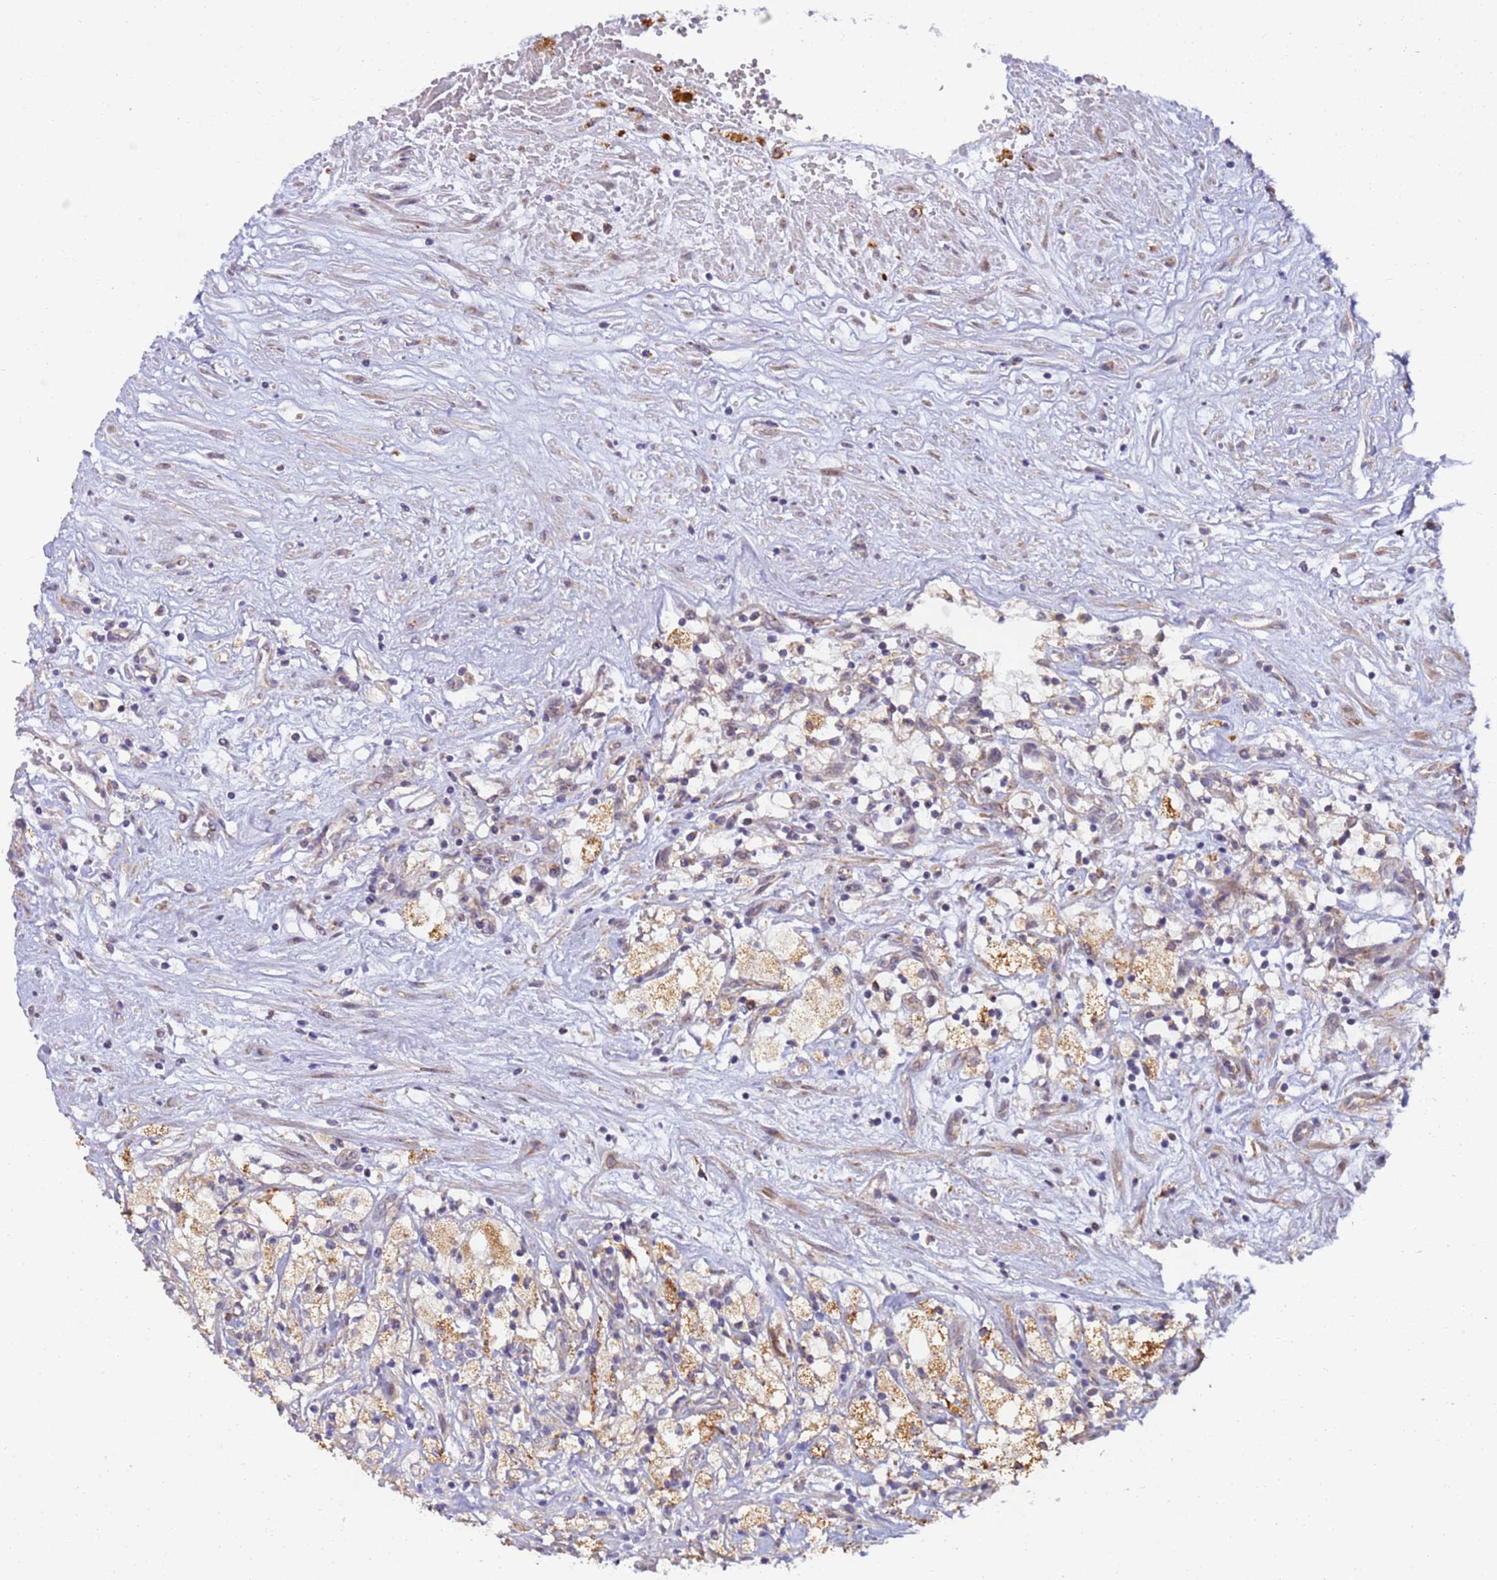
{"staining": {"intensity": "moderate", "quantity": "25%-75%", "location": "cytoplasmic/membranous"}, "tissue": "renal cancer", "cell_type": "Tumor cells", "image_type": "cancer", "snomed": [{"axis": "morphology", "description": "Adenocarcinoma, NOS"}, {"axis": "topography", "description": "Kidney"}], "caption": "Protein analysis of renal cancer tissue exhibits moderate cytoplasmic/membranous positivity in approximately 25%-75% of tumor cells. Using DAB (brown) and hematoxylin (blue) stains, captured at high magnification using brightfield microscopy.", "gene": "RAPGEF3", "patient": {"sex": "male", "age": 59}}